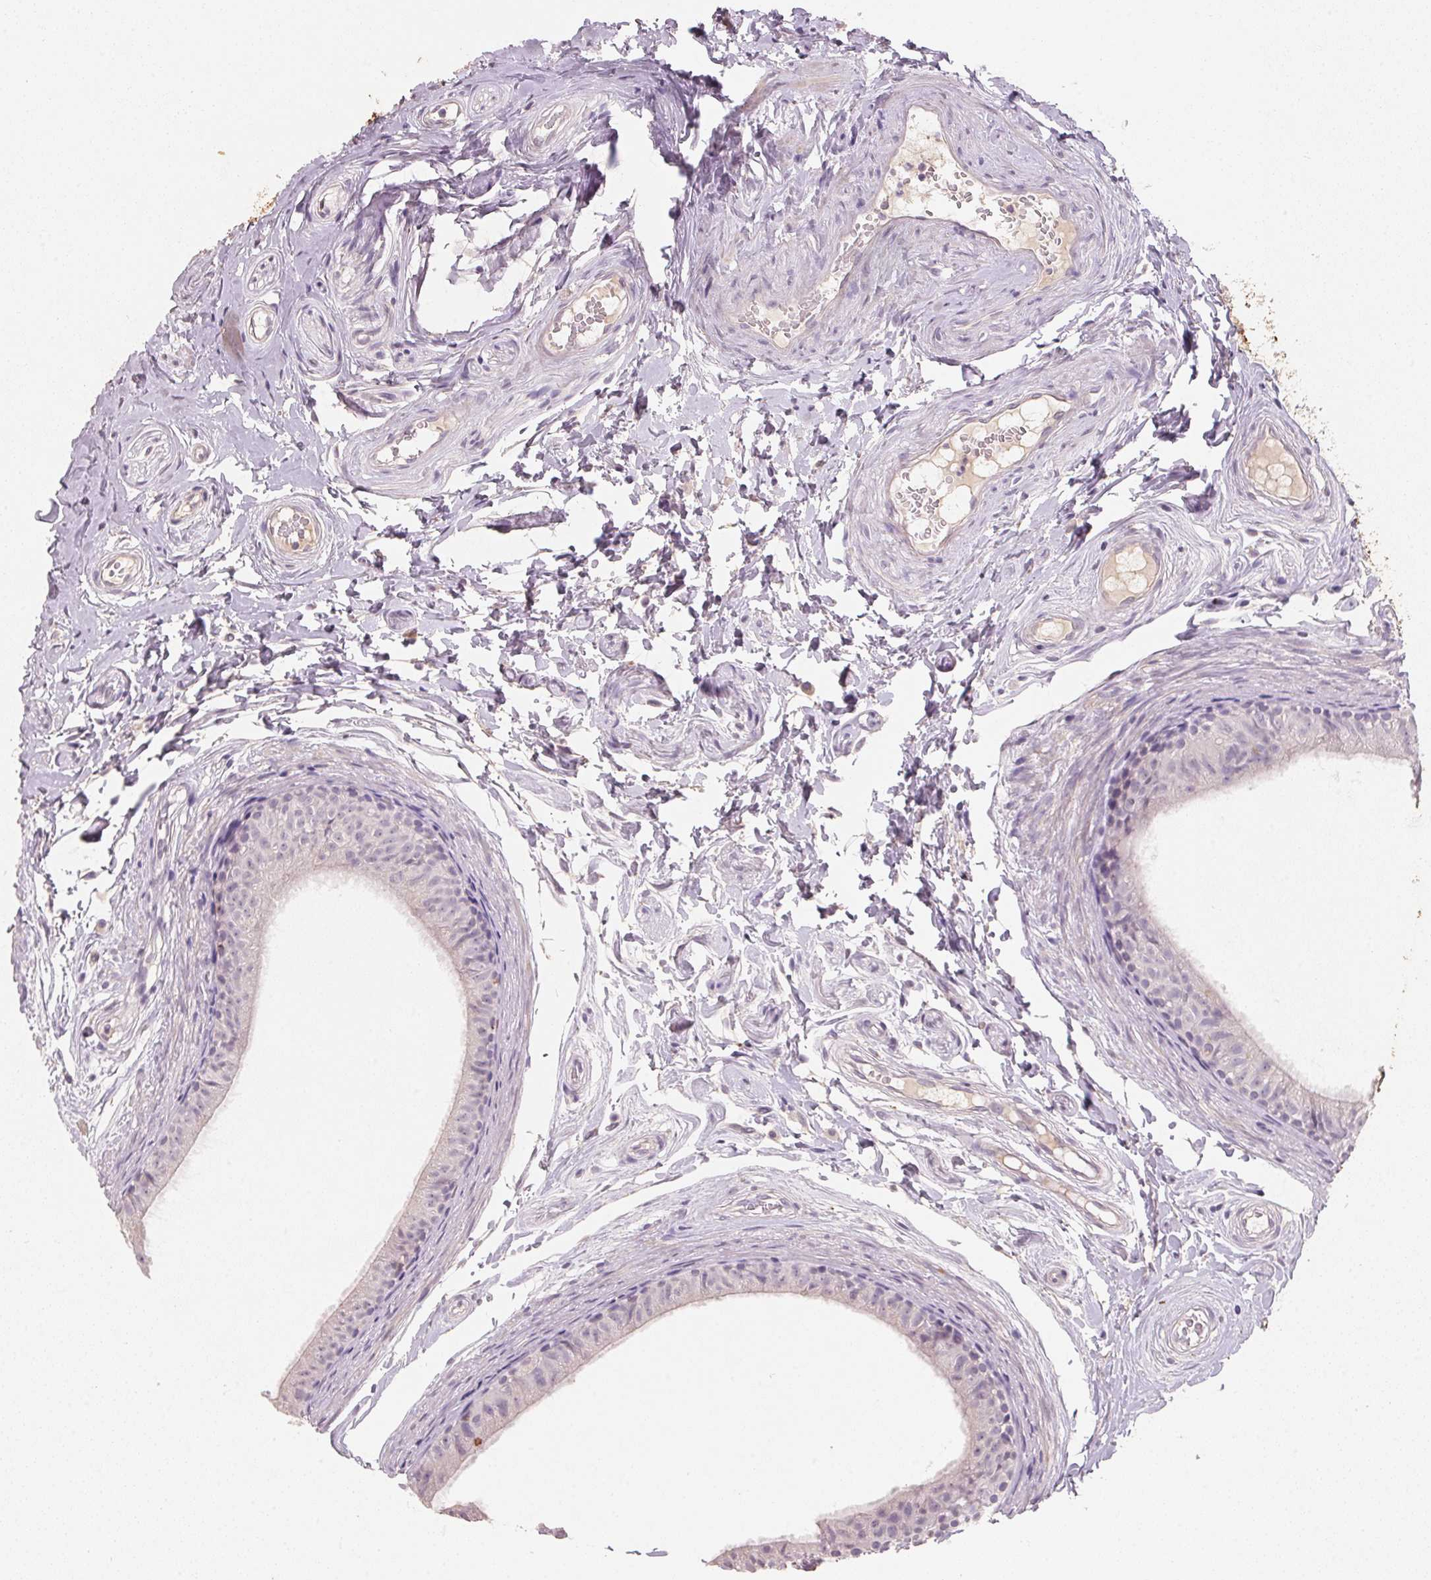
{"staining": {"intensity": "weak", "quantity": "<25%", "location": "cytoplasmic/membranous"}, "tissue": "epididymis", "cell_type": "Glandular cells", "image_type": "normal", "snomed": [{"axis": "morphology", "description": "Normal tissue, NOS"}, {"axis": "topography", "description": "Epididymis"}], "caption": "Immunohistochemistry (IHC) image of normal epididymis: epididymis stained with DAB reveals no significant protein staining in glandular cells.", "gene": "CXCL5", "patient": {"sex": "male", "age": 45}}